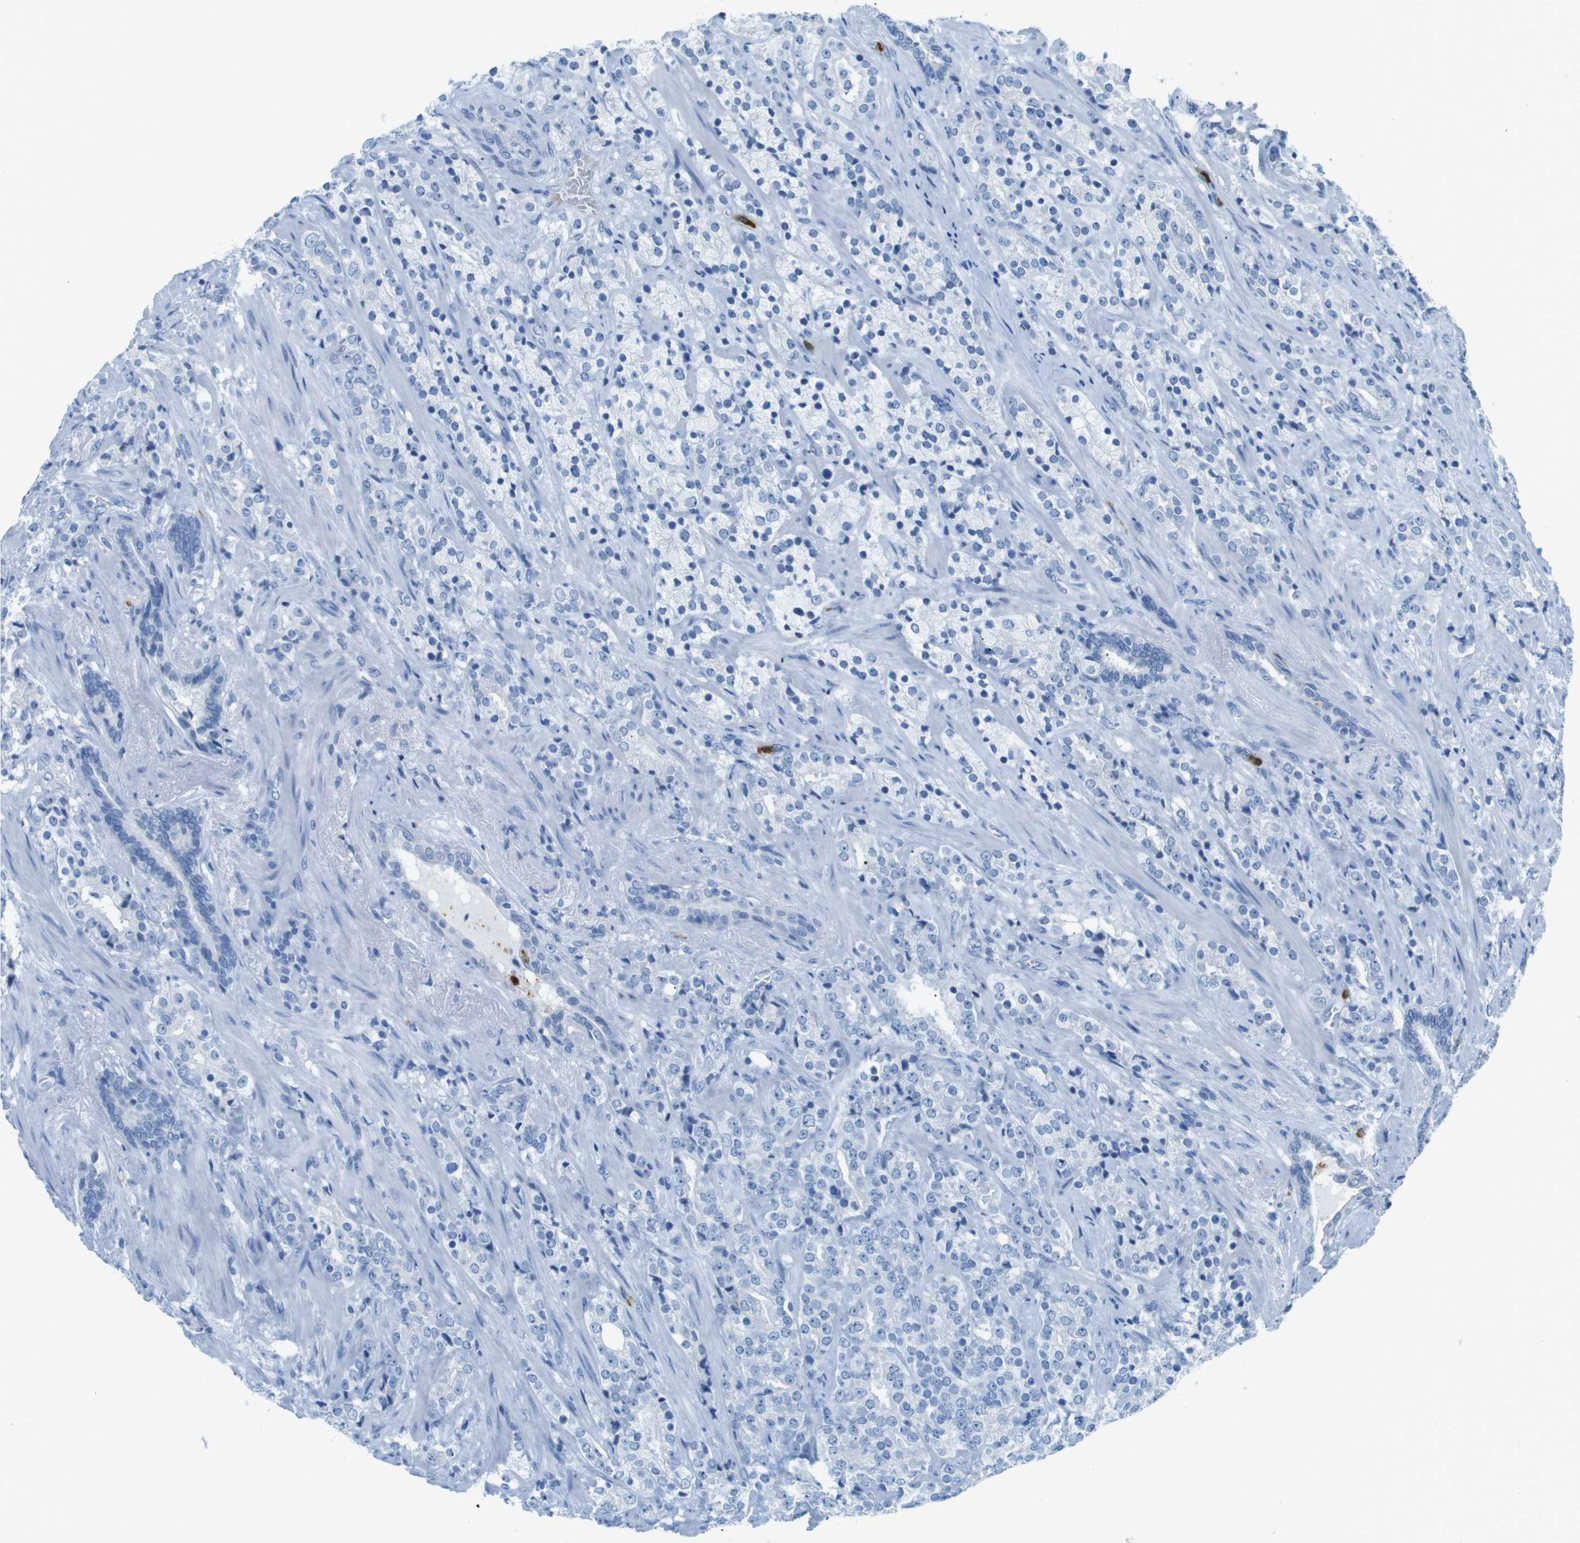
{"staining": {"intensity": "negative", "quantity": "none", "location": "none"}, "tissue": "prostate cancer", "cell_type": "Tumor cells", "image_type": "cancer", "snomed": [{"axis": "morphology", "description": "Adenocarcinoma, High grade"}, {"axis": "topography", "description": "Prostate"}], "caption": "Tumor cells are negative for protein expression in human prostate cancer.", "gene": "MCEMP1", "patient": {"sex": "male", "age": 71}}